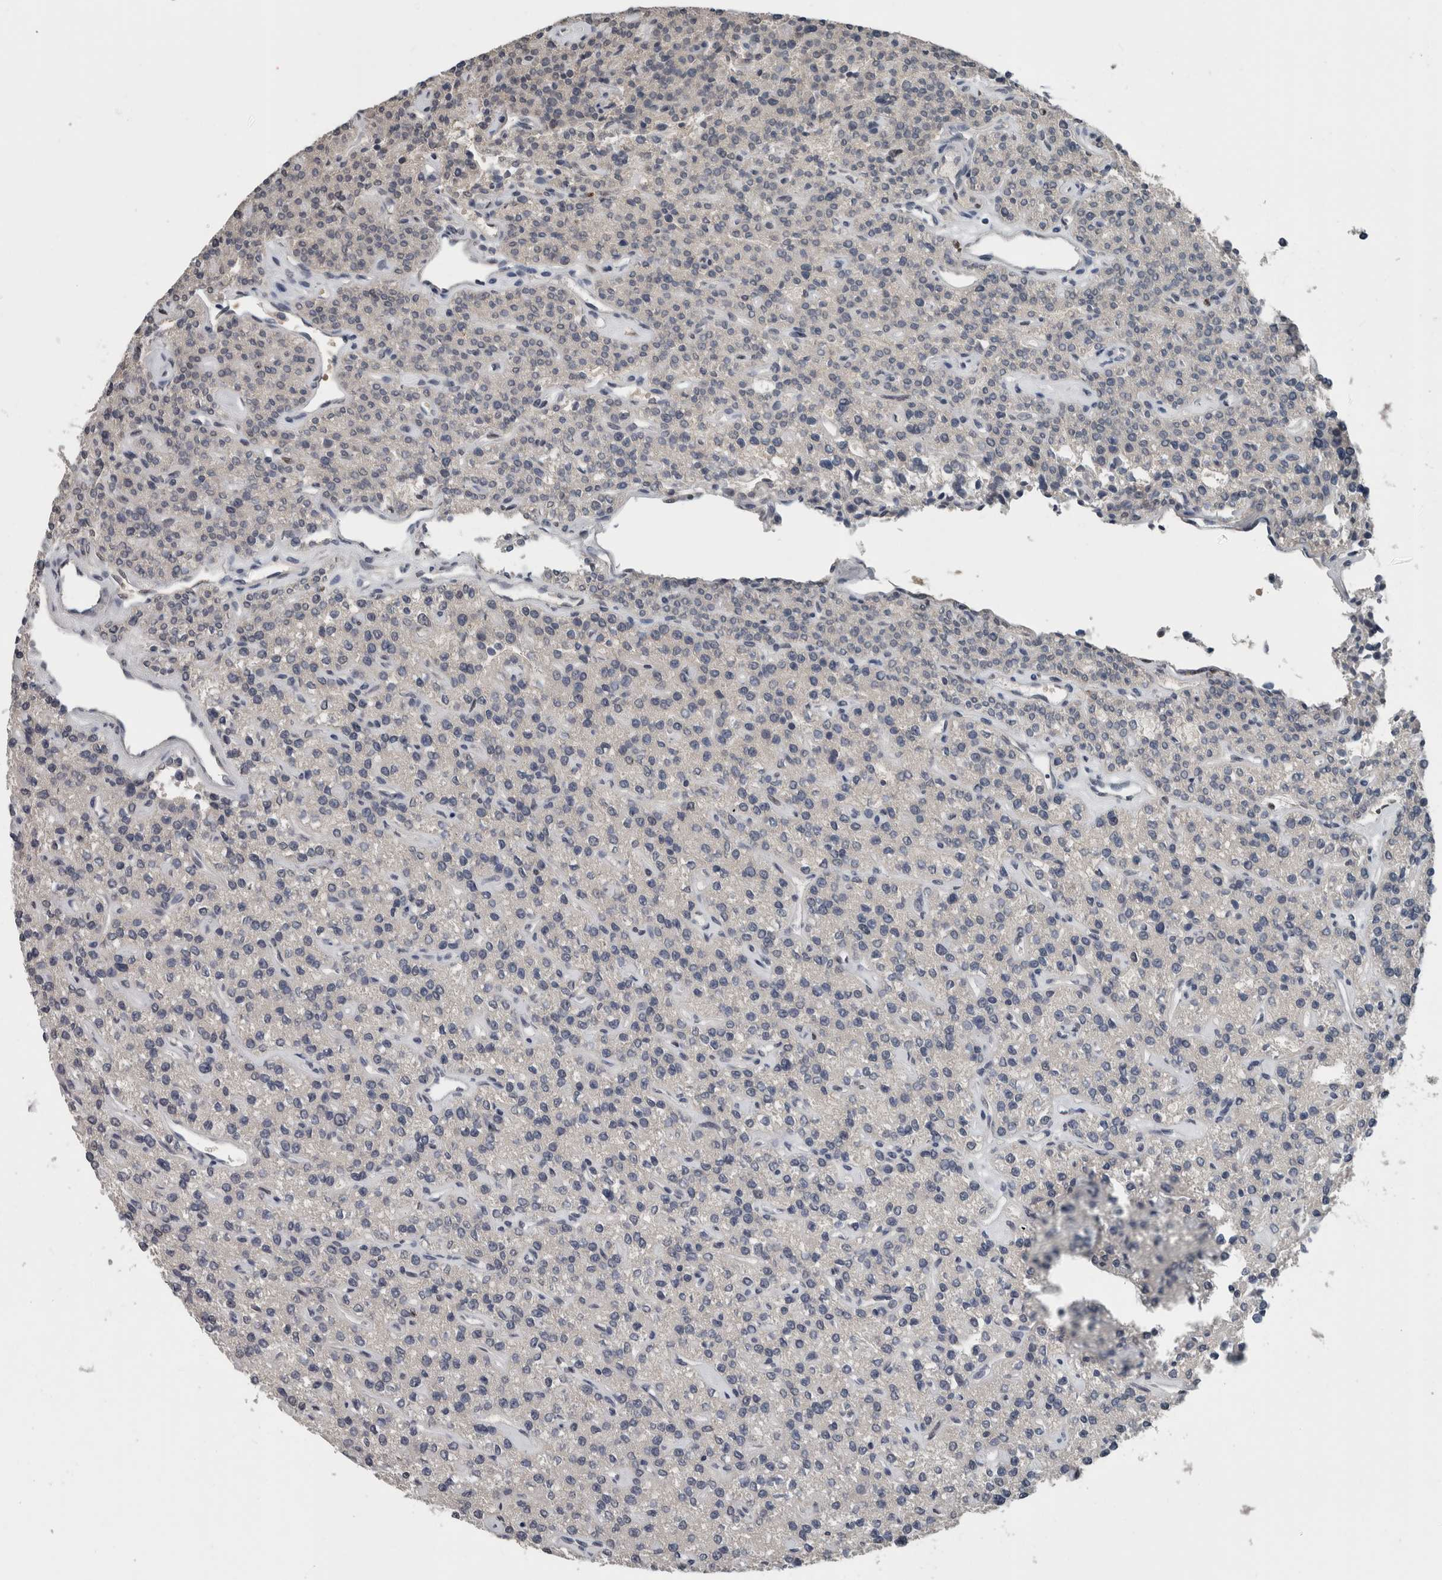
{"staining": {"intensity": "negative", "quantity": "none", "location": "none"}, "tissue": "parathyroid gland", "cell_type": "Glandular cells", "image_type": "normal", "snomed": [{"axis": "morphology", "description": "Normal tissue, NOS"}, {"axis": "topography", "description": "Parathyroid gland"}], "caption": "Immunohistochemical staining of normal human parathyroid gland displays no significant positivity in glandular cells.", "gene": "MAFF", "patient": {"sex": "male", "age": 46}}